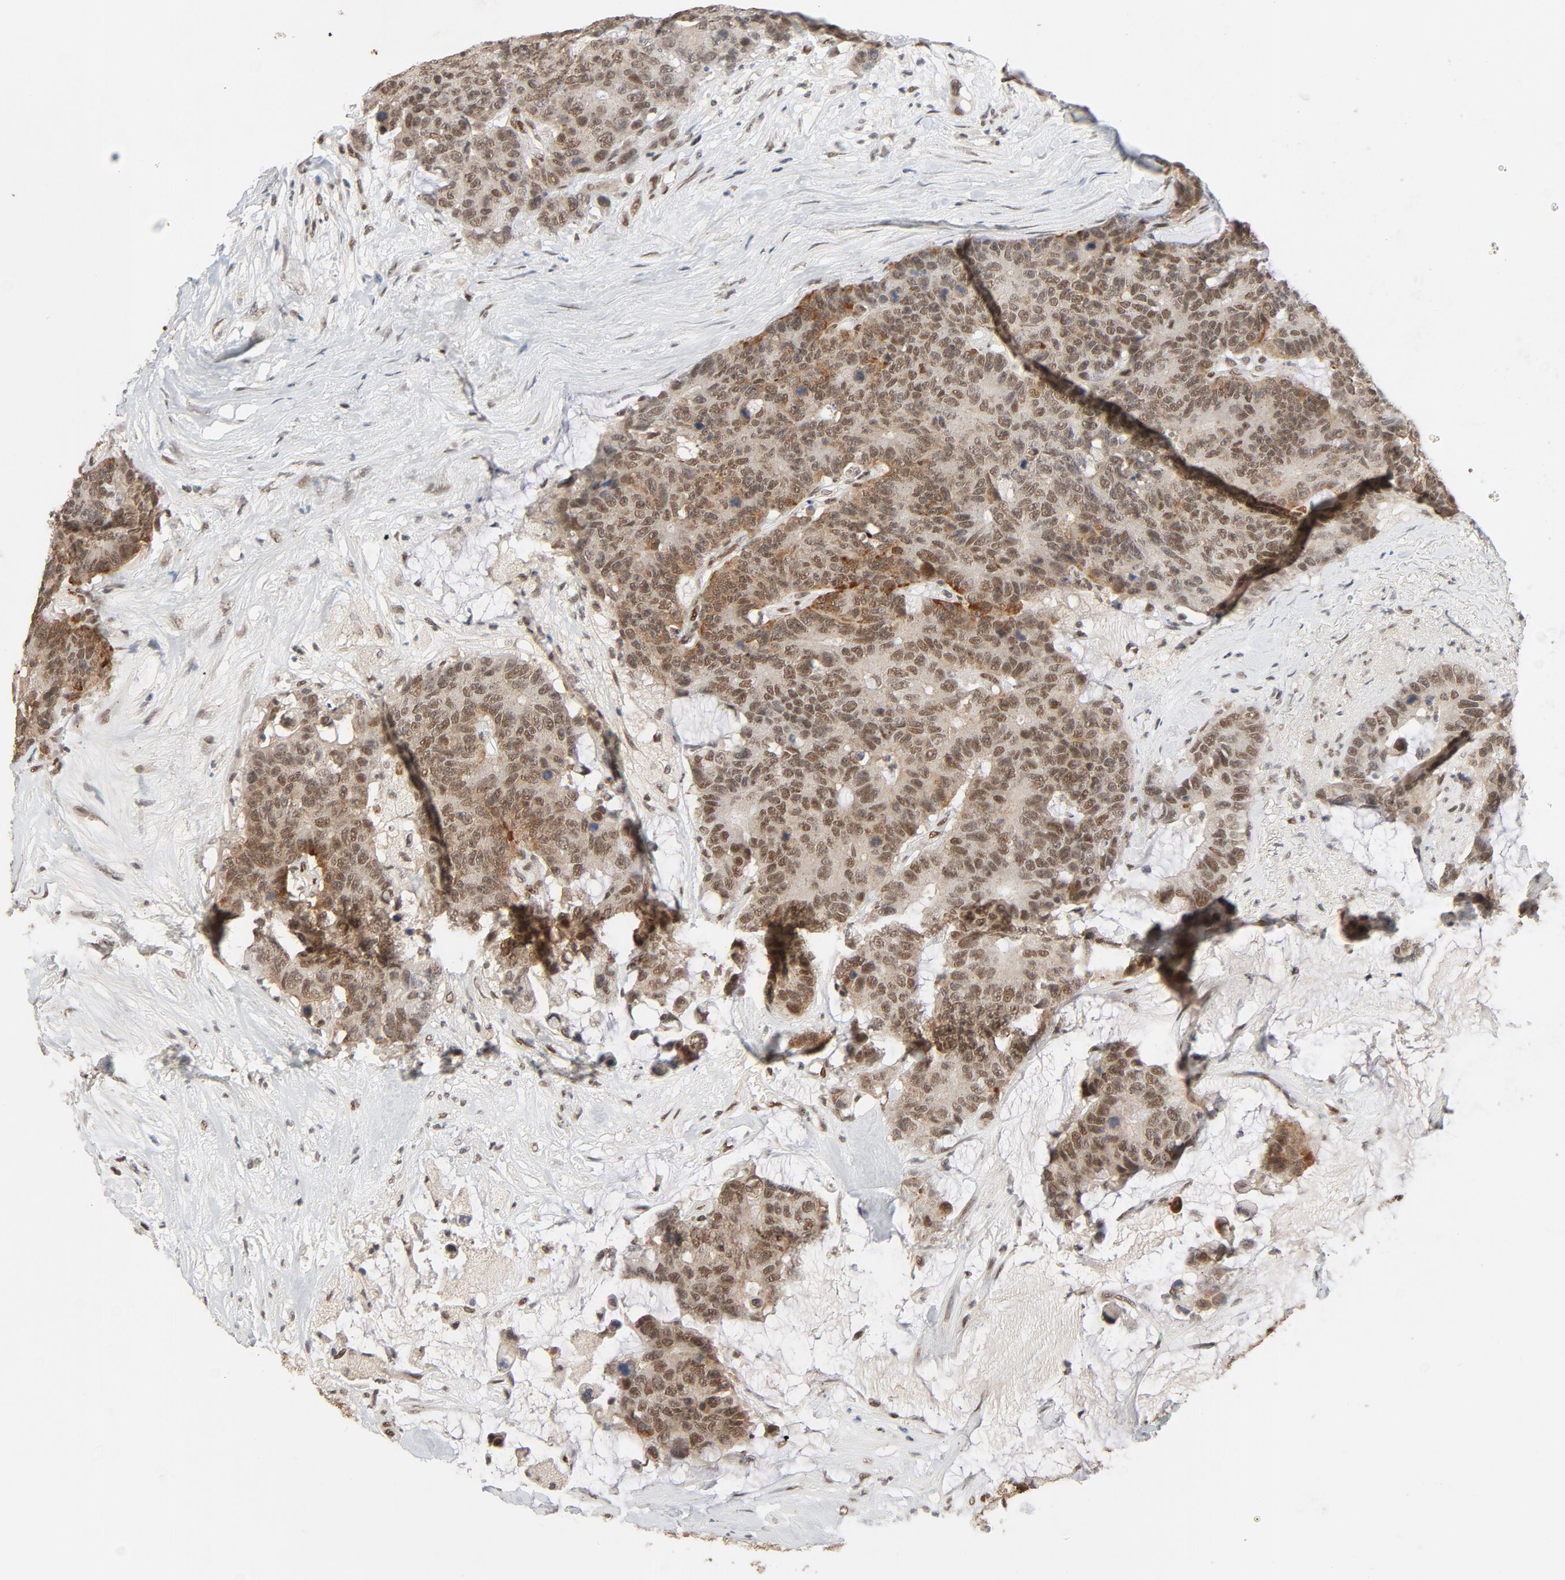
{"staining": {"intensity": "moderate", "quantity": ">75%", "location": "nuclear"}, "tissue": "colorectal cancer", "cell_type": "Tumor cells", "image_type": "cancer", "snomed": [{"axis": "morphology", "description": "Adenocarcinoma, NOS"}, {"axis": "topography", "description": "Colon"}], "caption": "High-magnification brightfield microscopy of adenocarcinoma (colorectal) stained with DAB (3,3'-diaminobenzidine) (brown) and counterstained with hematoxylin (blue). tumor cells exhibit moderate nuclear positivity is identified in approximately>75% of cells.", "gene": "SMARCD1", "patient": {"sex": "female", "age": 86}}